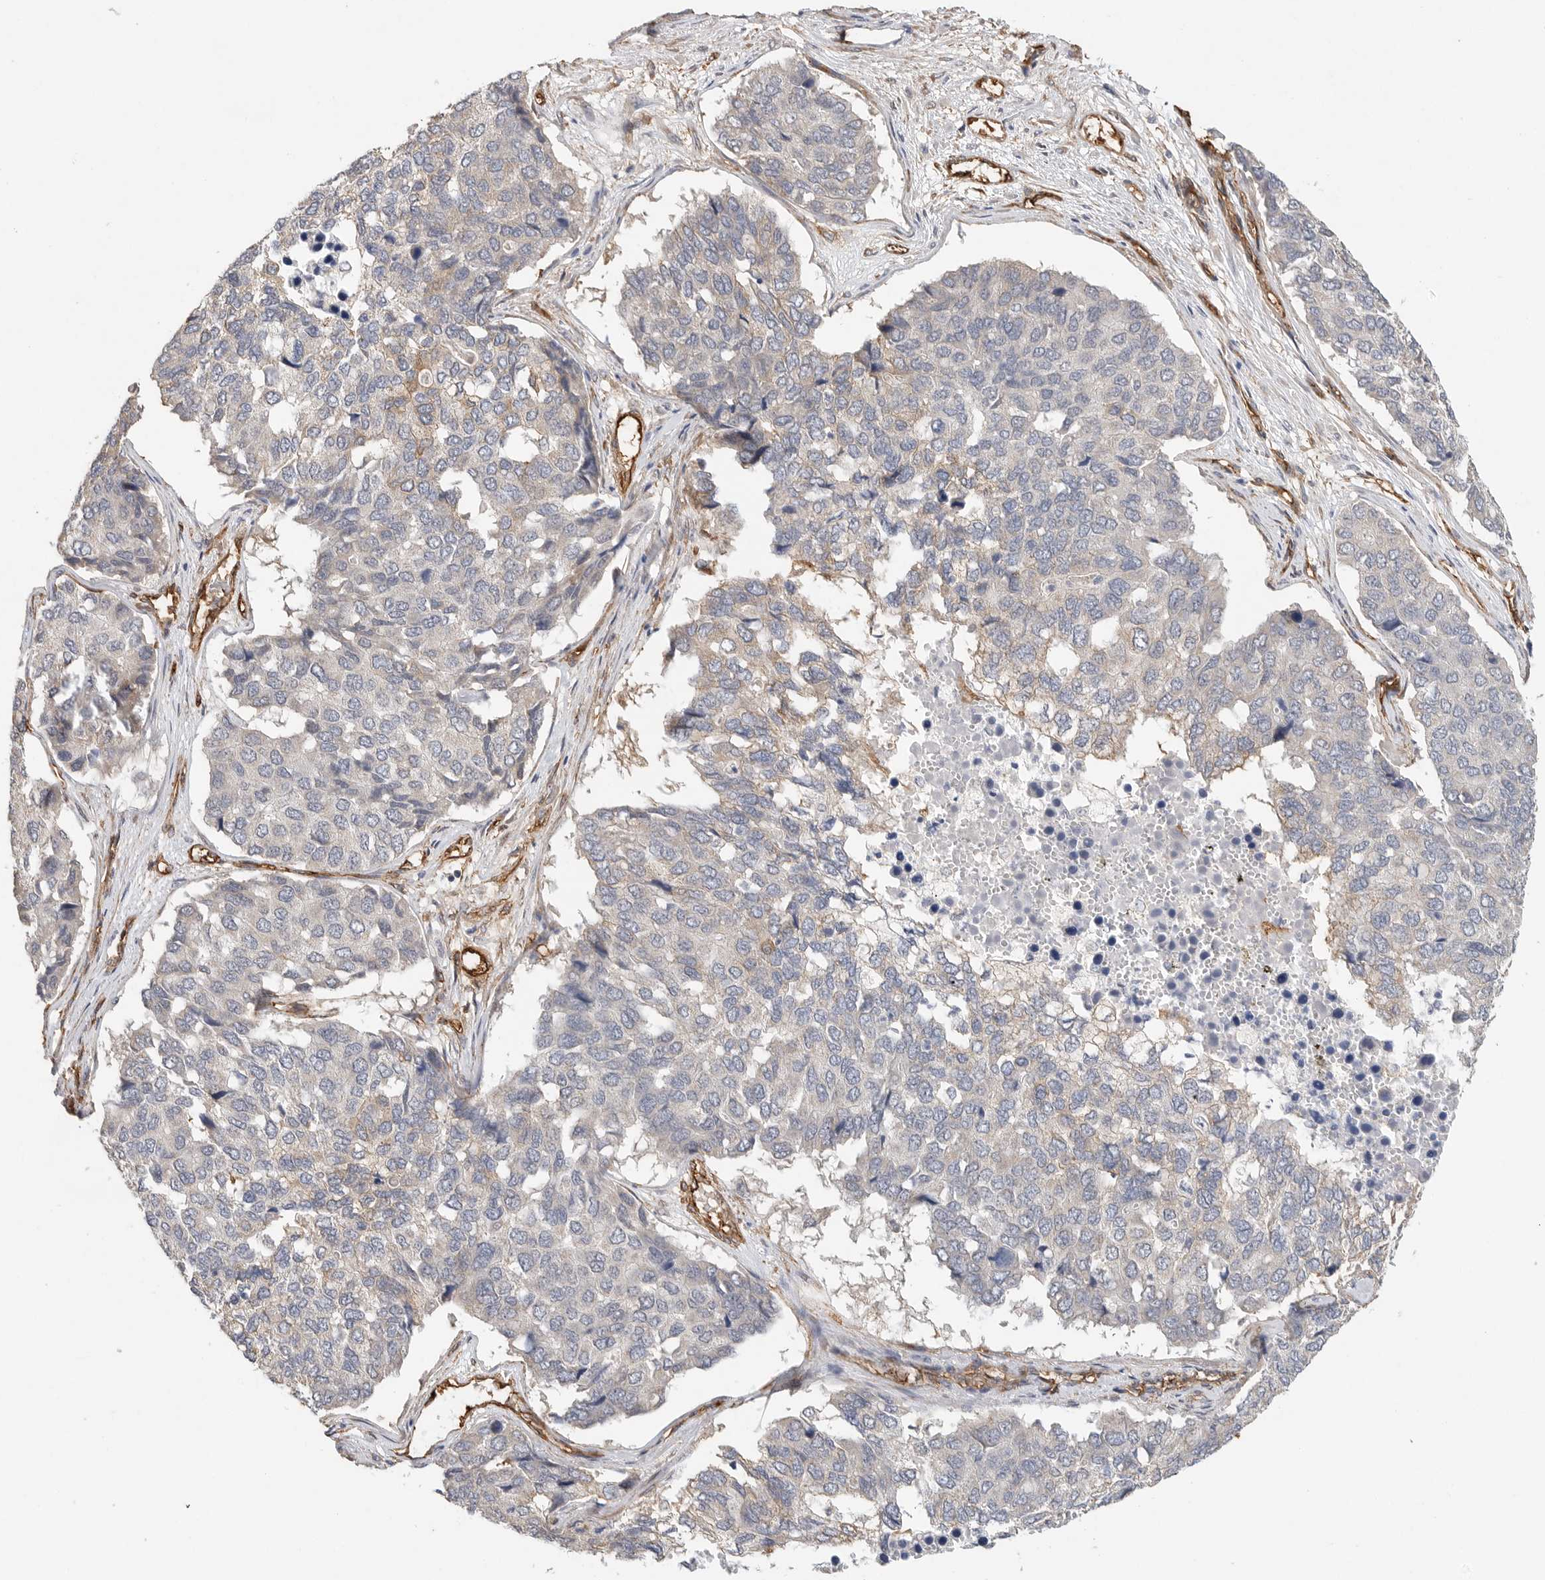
{"staining": {"intensity": "negative", "quantity": "none", "location": "none"}, "tissue": "pancreatic cancer", "cell_type": "Tumor cells", "image_type": "cancer", "snomed": [{"axis": "morphology", "description": "Adenocarcinoma, NOS"}, {"axis": "topography", "description": "Pancreas"}], "caption": "Human pancreatic adenocarcinoma stained for a protein using immunohistochemistry (IHC) reveals no positivity in tumor cells.", "gene": "JMJD4", "patient": {"sex": "male", "age": 50}}